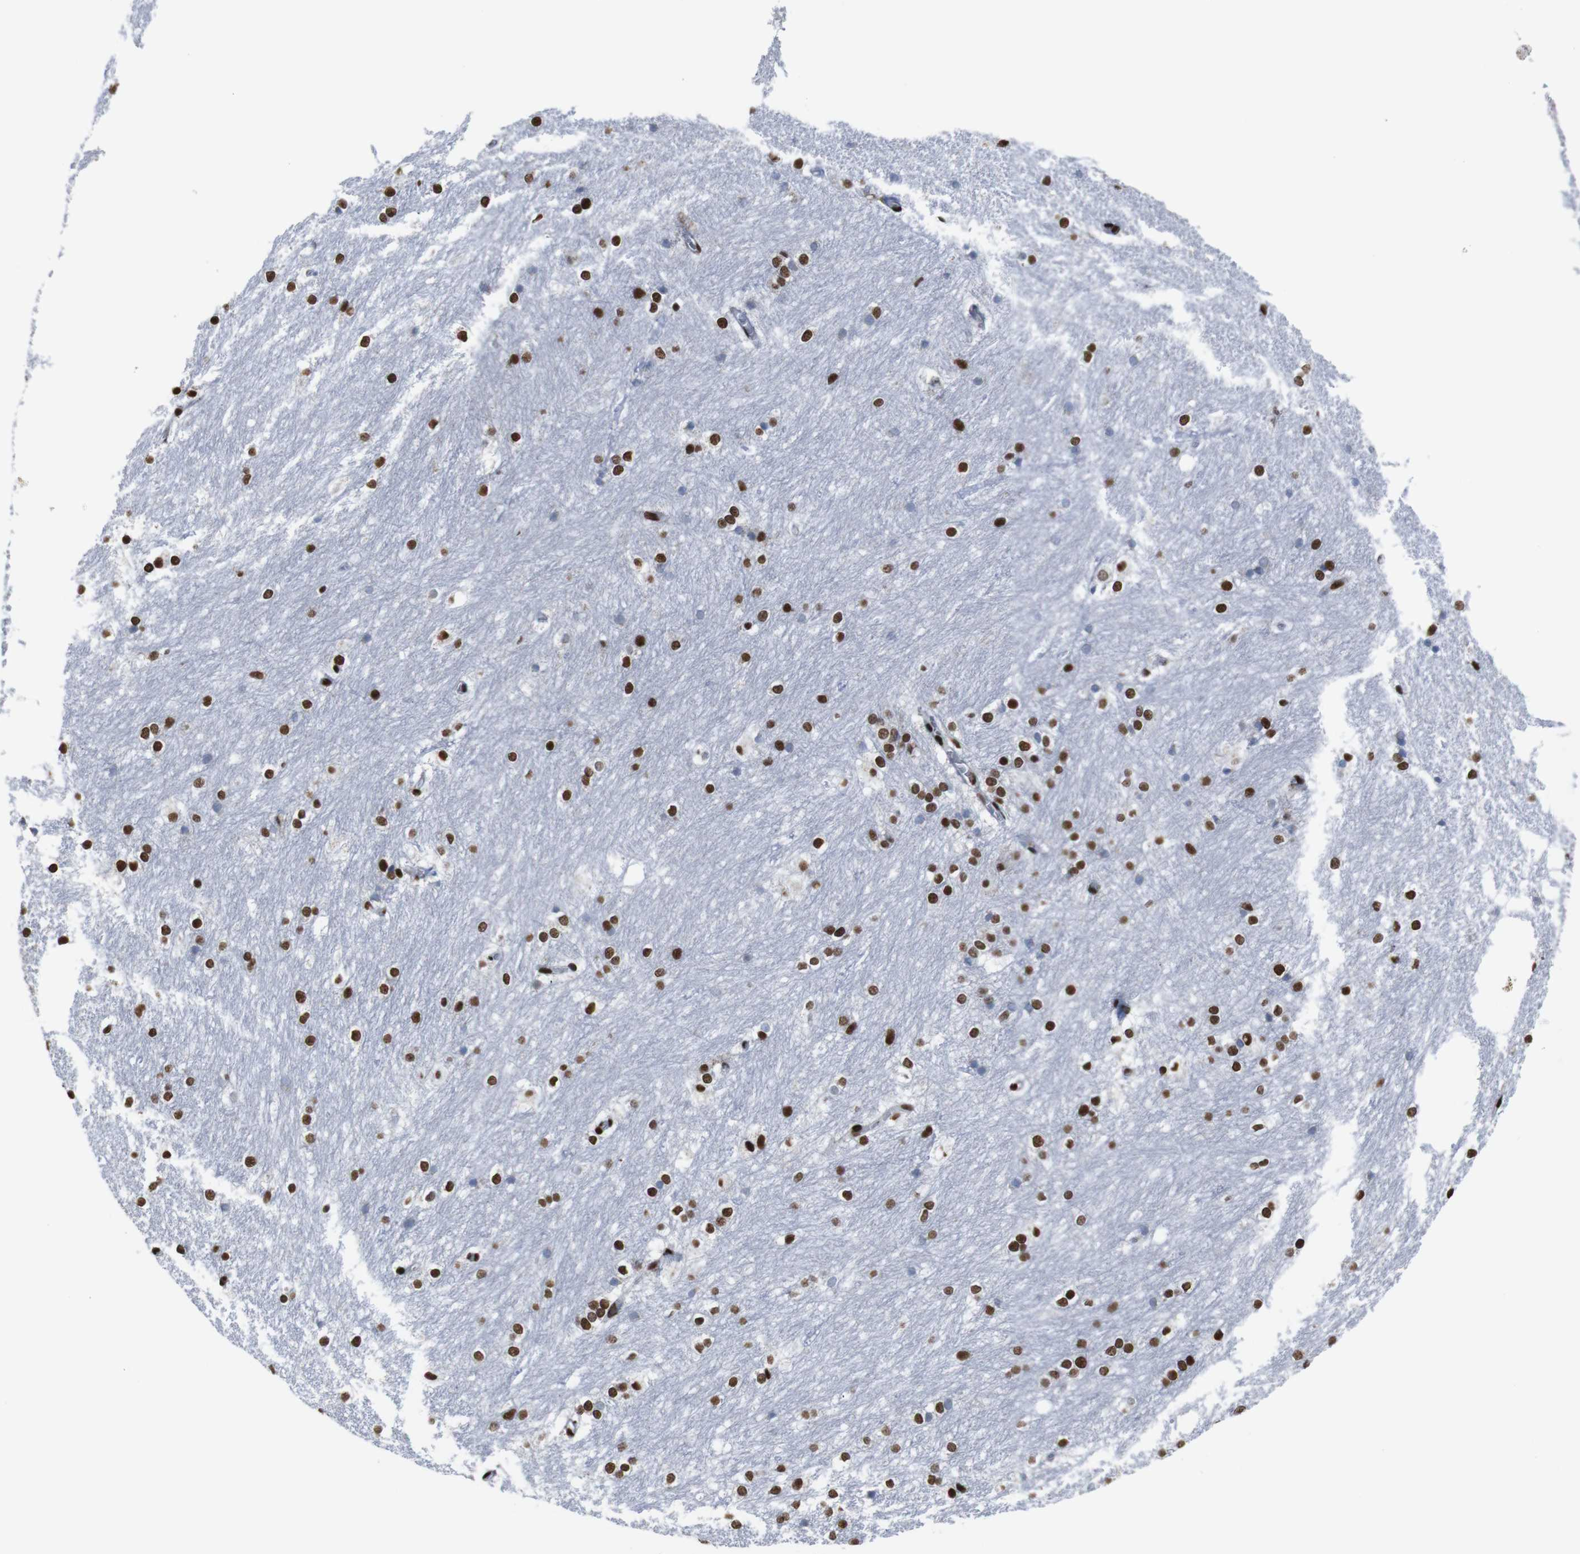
{"staining": {"intensity": "moderate", "quantity": ">75%", "location": "nuclear"}, "tissue": "caudate", "cell_type": "Glial cells", "image_type": "normal", "snomed": [{"axis": "morphology", "description": "Normal tissue, NOS"}, {"axis": "topography", "description": "Lateral ventricle wall"}], "caption": "A histopathology image showing moderate nuclear staining in about >75% of glial cells in unremarkable caudate, as visualized by brown immunohistochemical staining.", "gene": "ROMO1", "patient": {"sex": "female", "age": 19}}